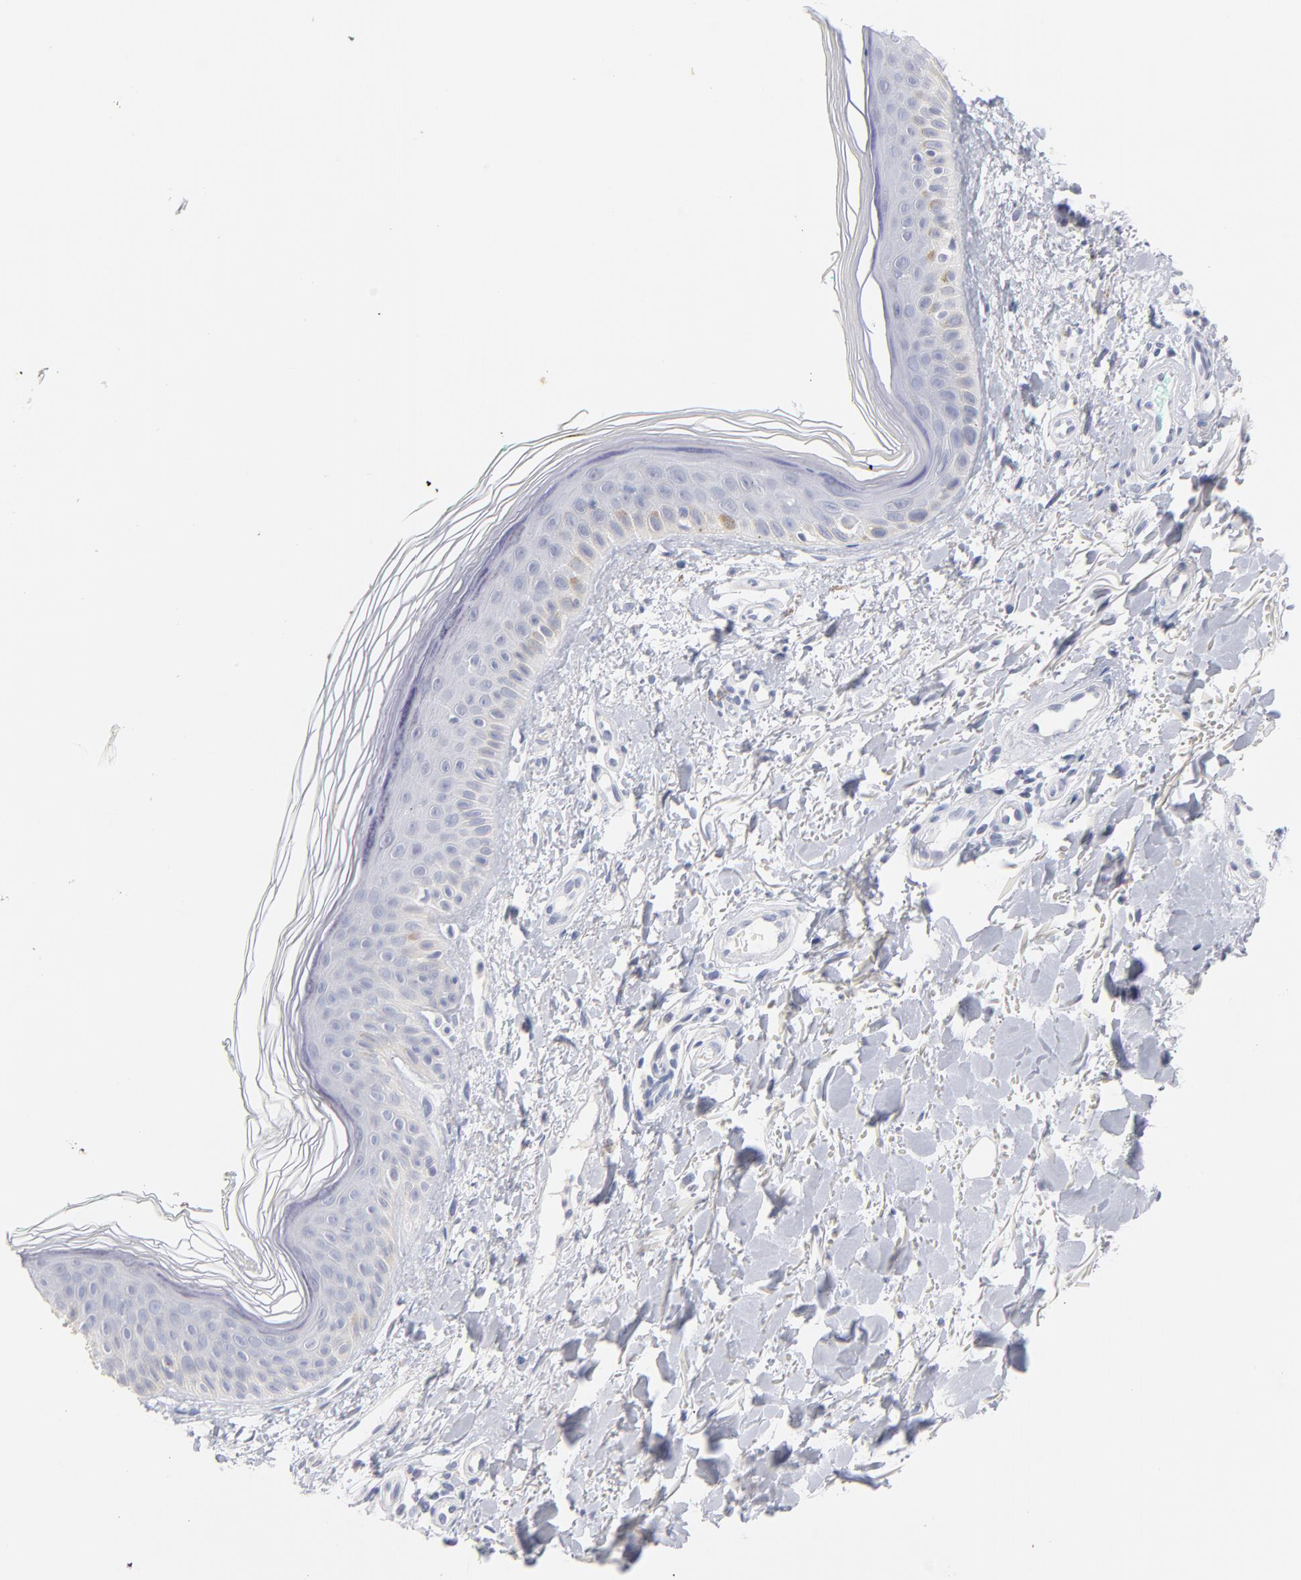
{"staining": {"intensity": "negative", "quantity": "none", "location": "none"}, "tissue": "skin", "cell_type": "Fibroblasts", "image_type": "normal", "snomed": [{"axis": "morphology", "description": "Normal tissue, NOS"}, {"axis": "topography", "description": "Skin"}], "caption": "This is an immunohistochemistry image of normal human skin. There is no positivity in fibroblasts.", "gene": "KHNYN", "patient": {"sex": "male", "age": 71}}